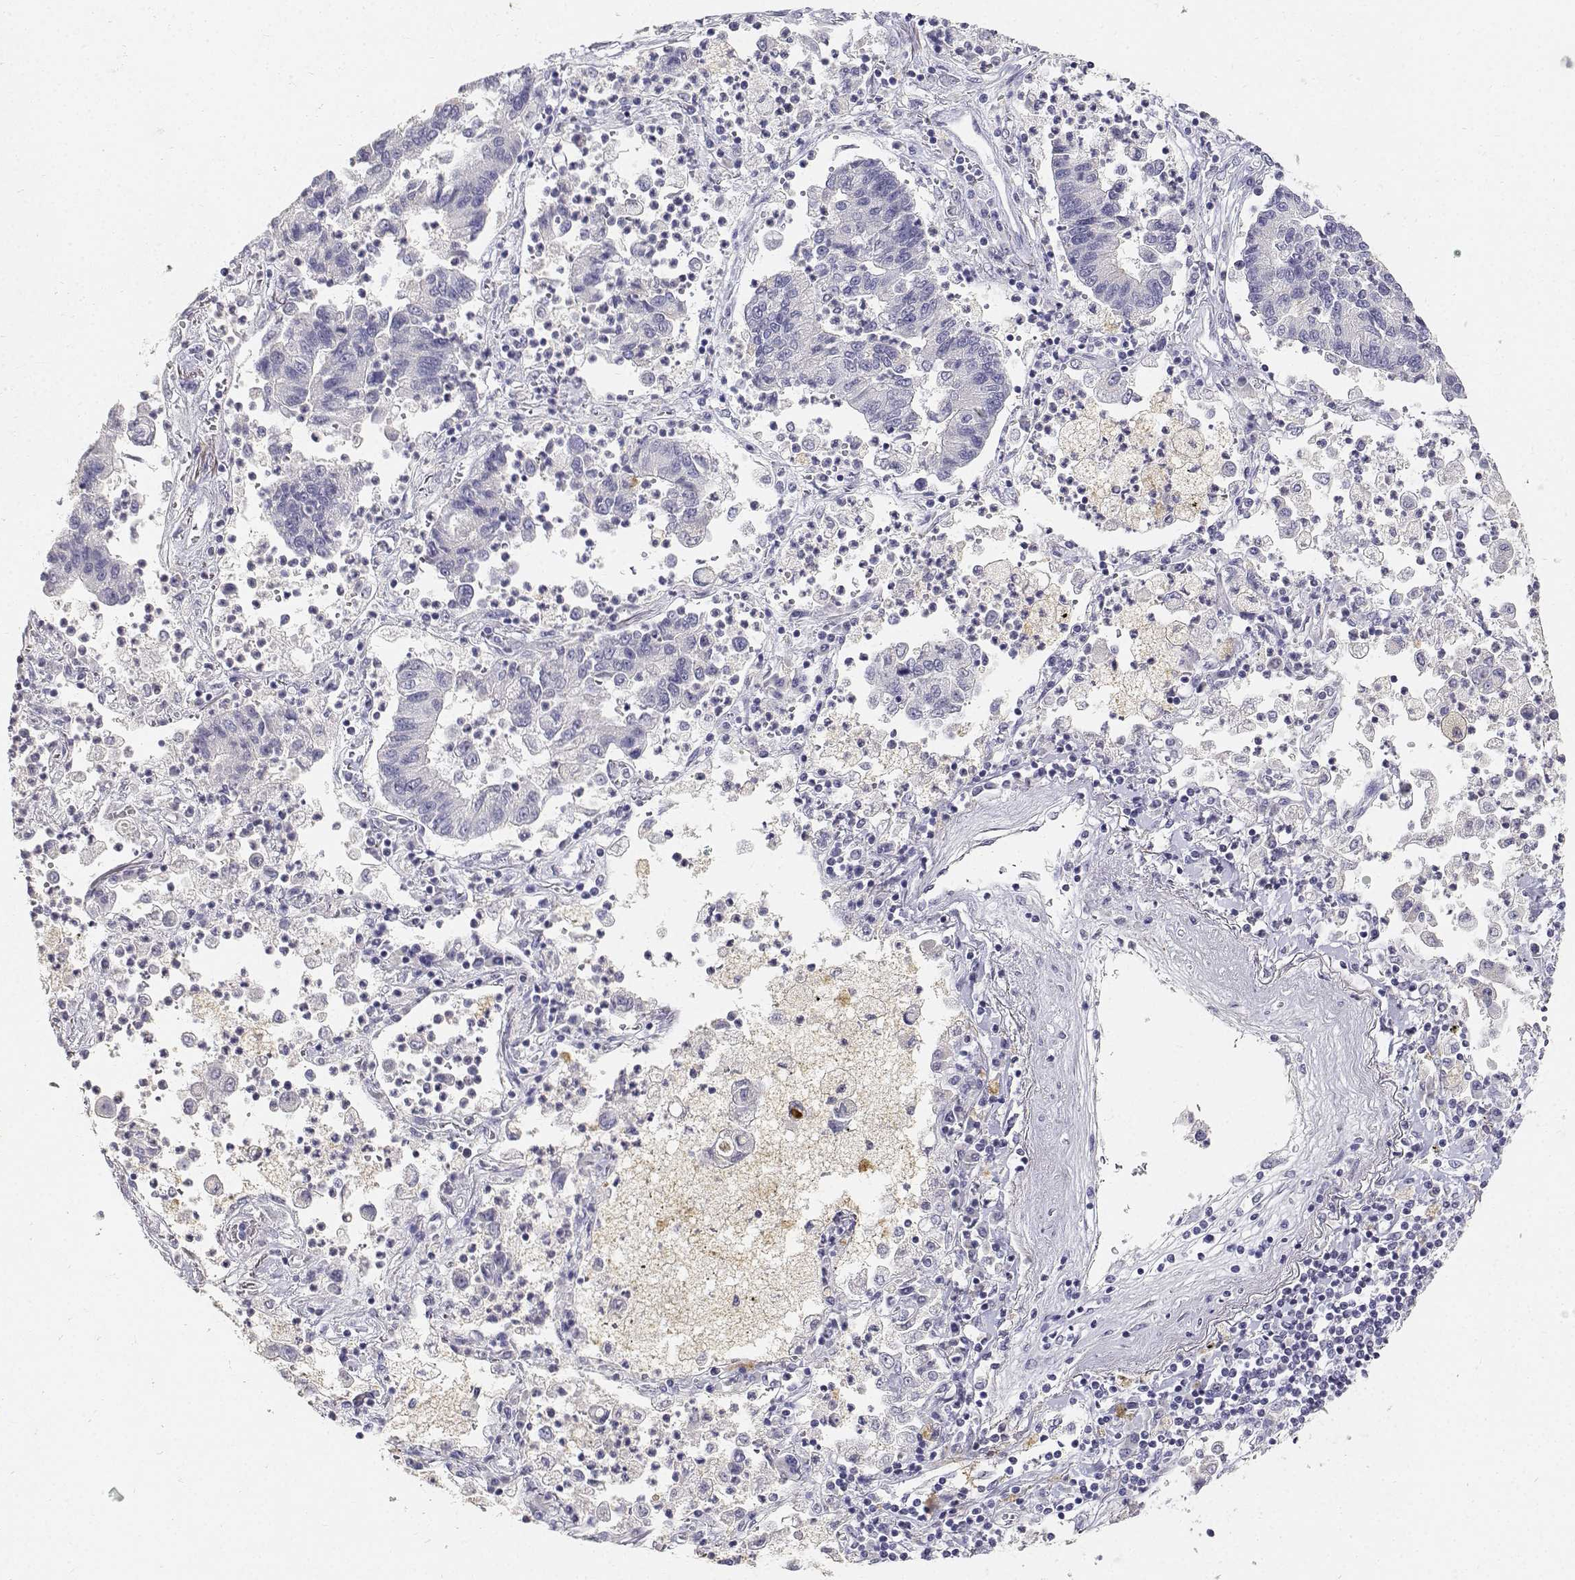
{"staining": {"intensity": "negative", "quantity": "none", "location": "none"}, "tissue": "lung cancer", "cell_type": "Tumor cells", "image_type": "cancer", "snomed": [{"axis": "morphology", "description": "Adenocarcinoma, NOS"}, {"axis": "topography", "description": "Lung"}], "caption": "This is an immunohistochemistry (IHC) histopathology image of human lung cancer. There is no staining in tumor cells.", "gene": "PAEP", "patient": {"sex": "female", "age": 57}}